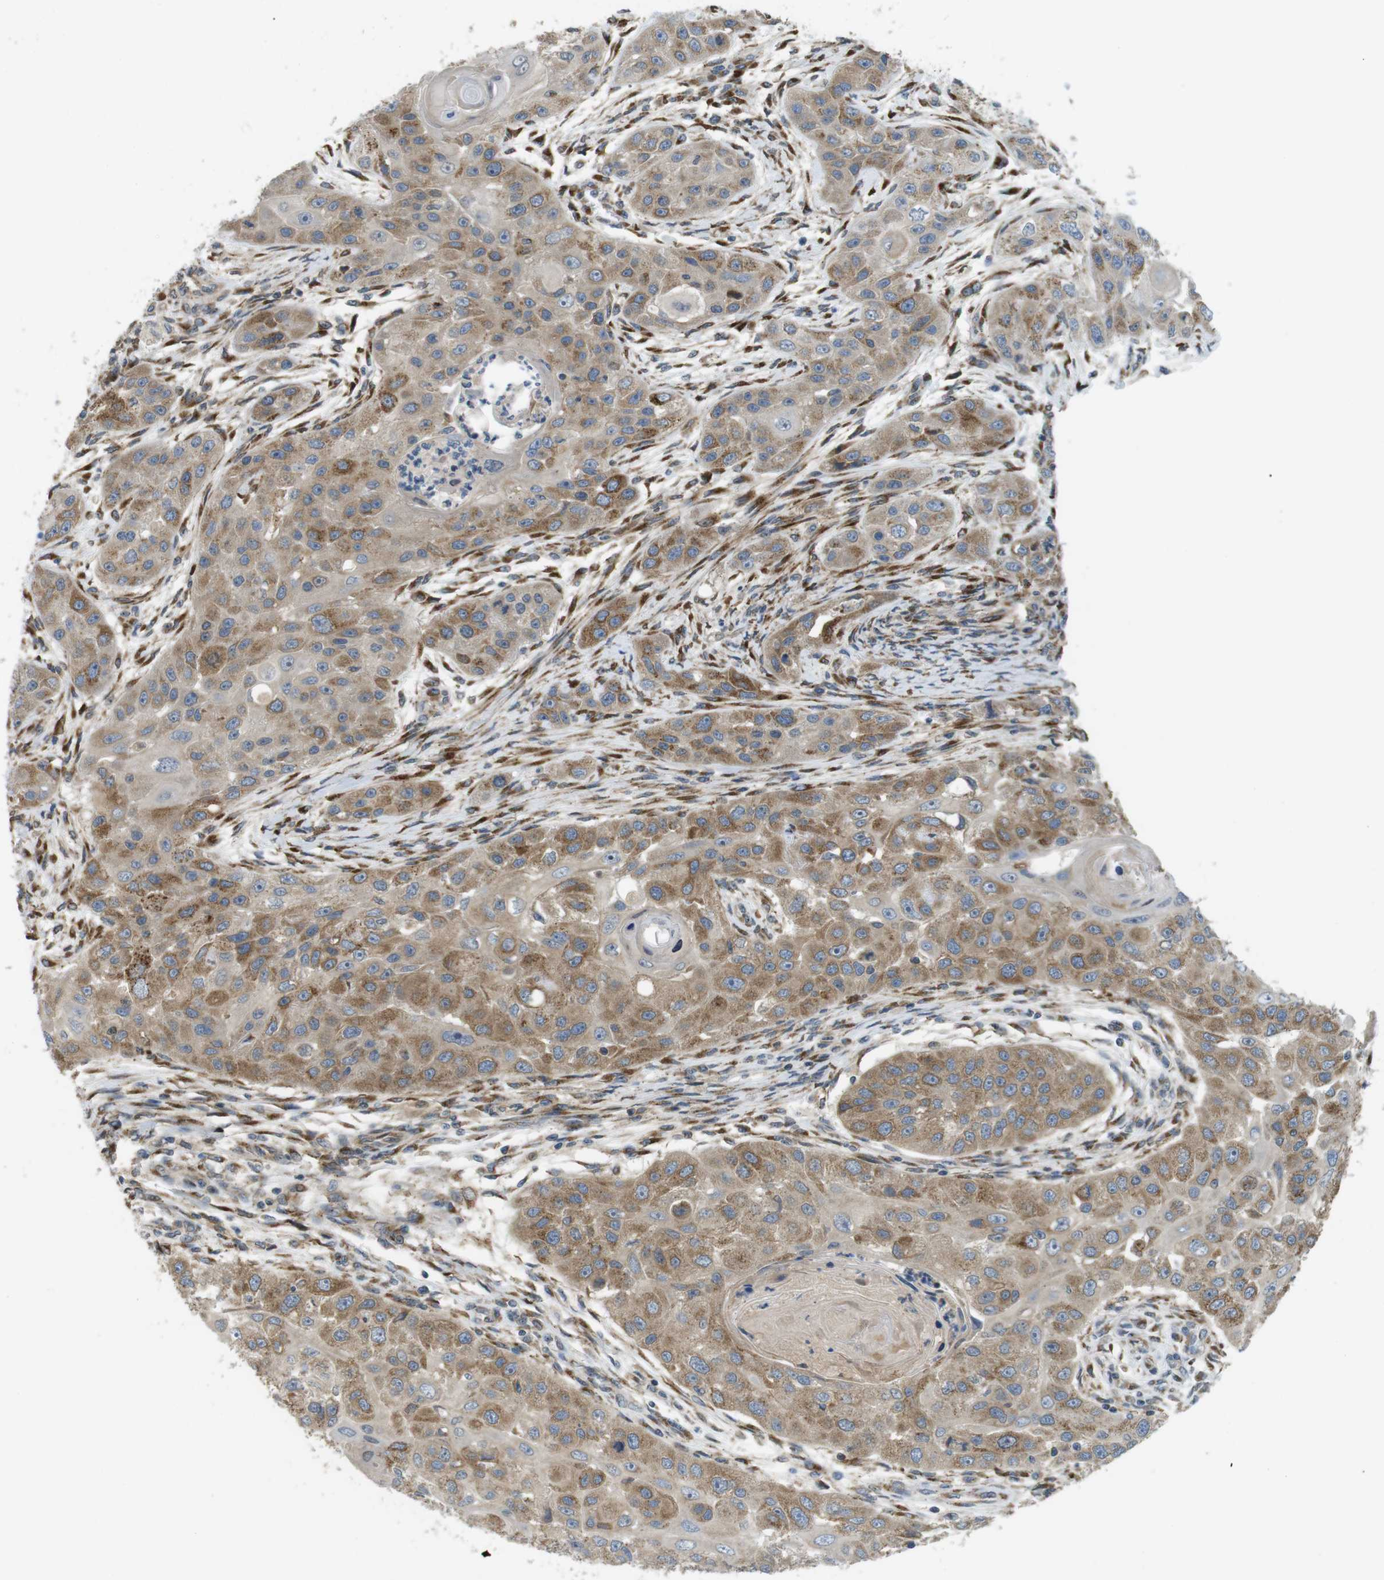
{"staining": {"intensity": "moderate", "quantity": ">75%", "location": "cytoplasmic/membranous"}, "tissue": "head and neck cancer", "cell_type": "Tumor cells", "image_type": "cancer", "snomed": [{"axis": "morphology", "description": "Normal tissue, NOS"}, {"axis": "morphology", "description": "Squamous cell carcinoma, NOS"}, {"axis": "topography", "description": "Skeletal muscle"}, {"axis": "topography", "description": "Head-Neck"}], "caption": "Immunohistochemistry (IHC) photomicrograph of neoplastic tissue: squamous cell carcinoma (head and neck) stained using immunohistochemistry (IHC) shows medium levels of moderate protein expression localized specifically in the cytoplasmic/membranous of tumor cells, appearing as a cytoplasmic/membranous brown color.", "gene": "TMEM143", "patient": {"sex": "male", "age": 51}}